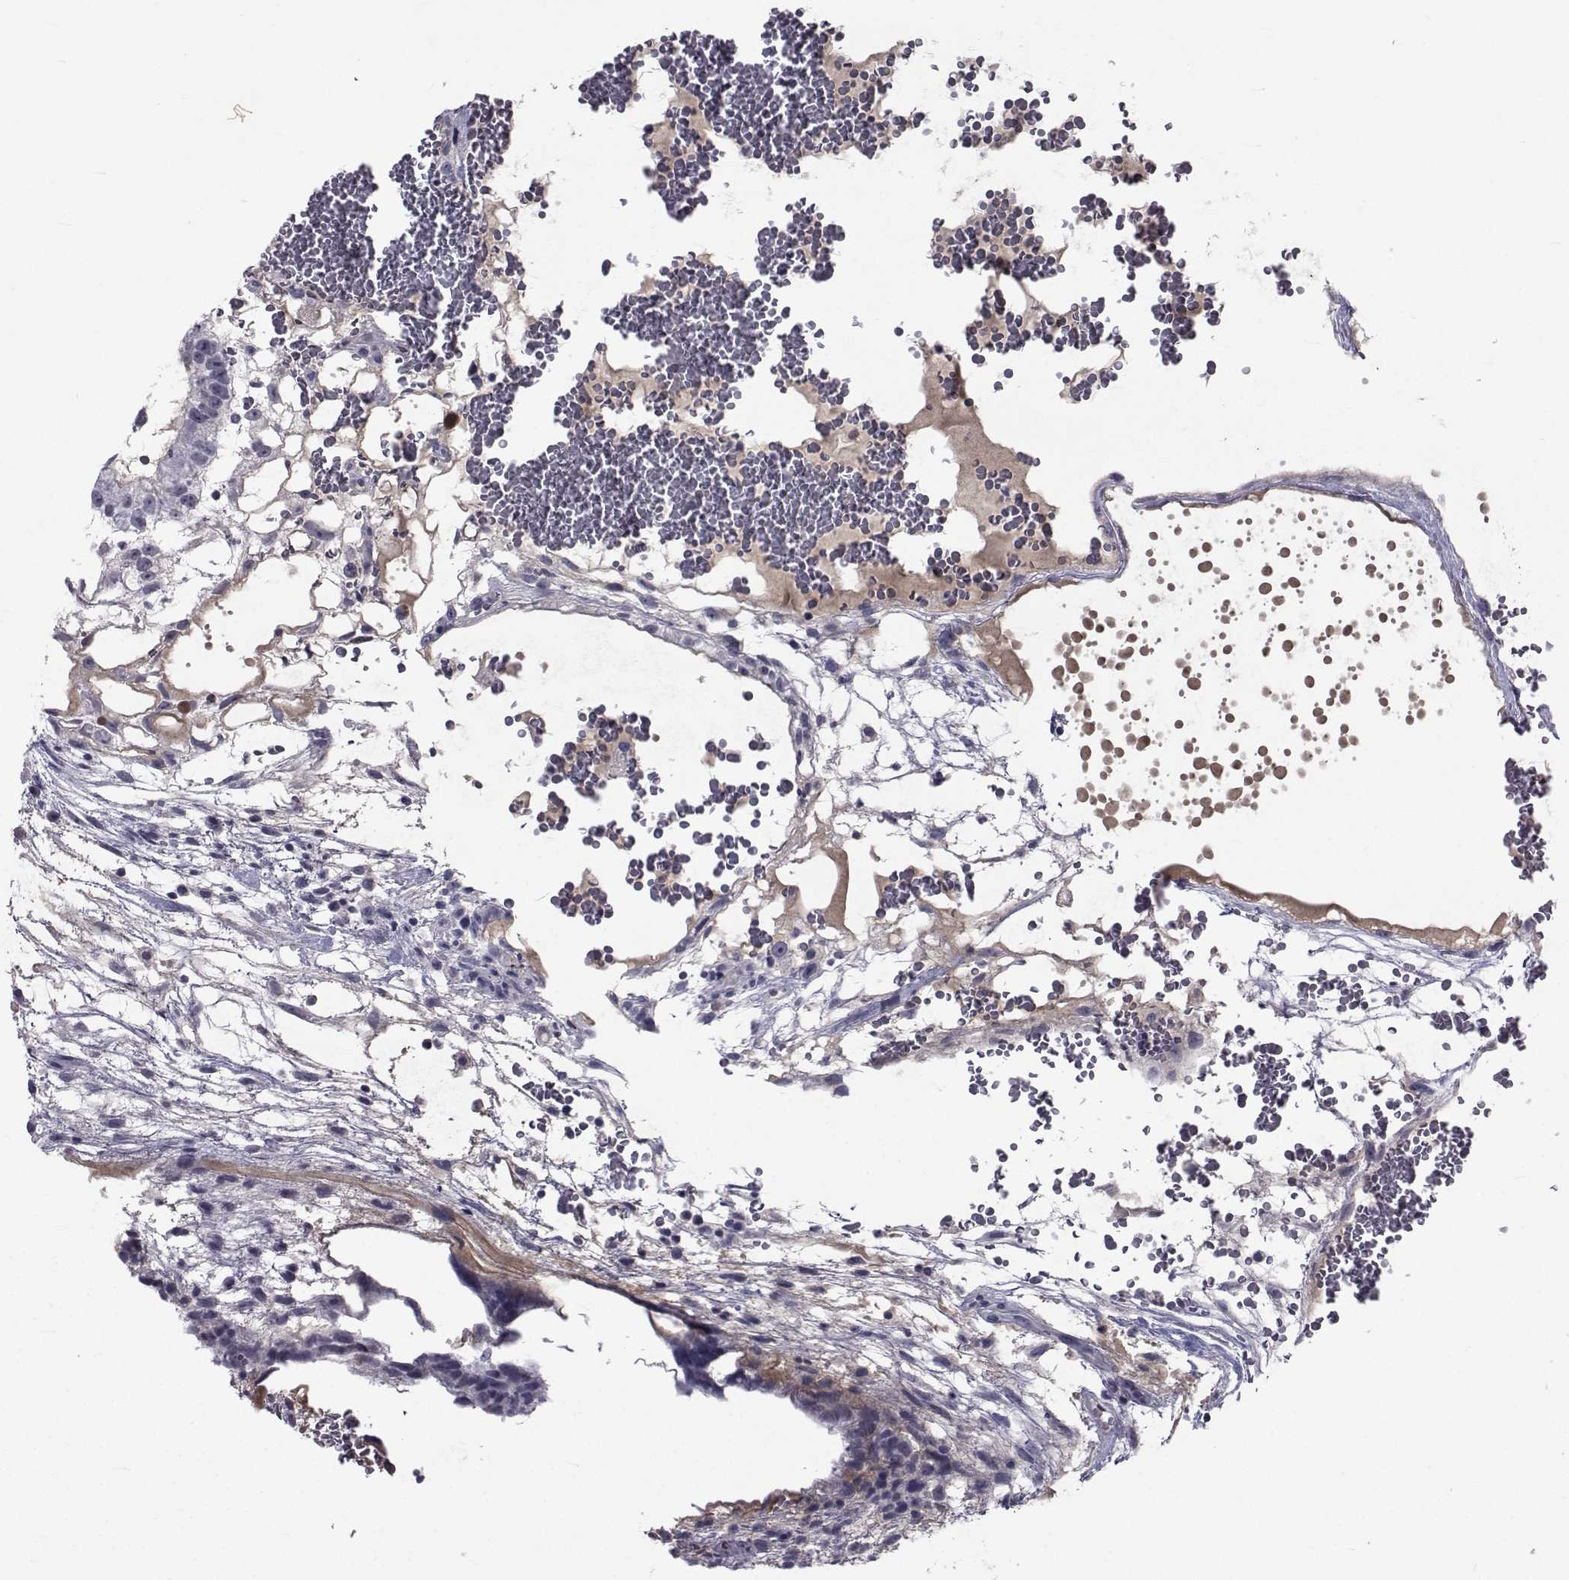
{"staining": {"intensity": "negative", "quantity": "none", "location": "none"}, "tissue": "testis cancer", "cell_type": "Tumor cells", "image_type": "cancer", "snomed": [{"axis": "morphology", "description": "Normal tissue, NOS"}, {"axis": "morphology", "description": "Carcinoma, Embryonal, NOS"}, {"axis": "topography", "description": "Testis"}], "caption": "This is an IHC photomicrograph of embryonal carcinoma (testis). There is no positivity in tumor cells.", "gene": "PAX2", "patient": {"sex": "male", "age": 32}}